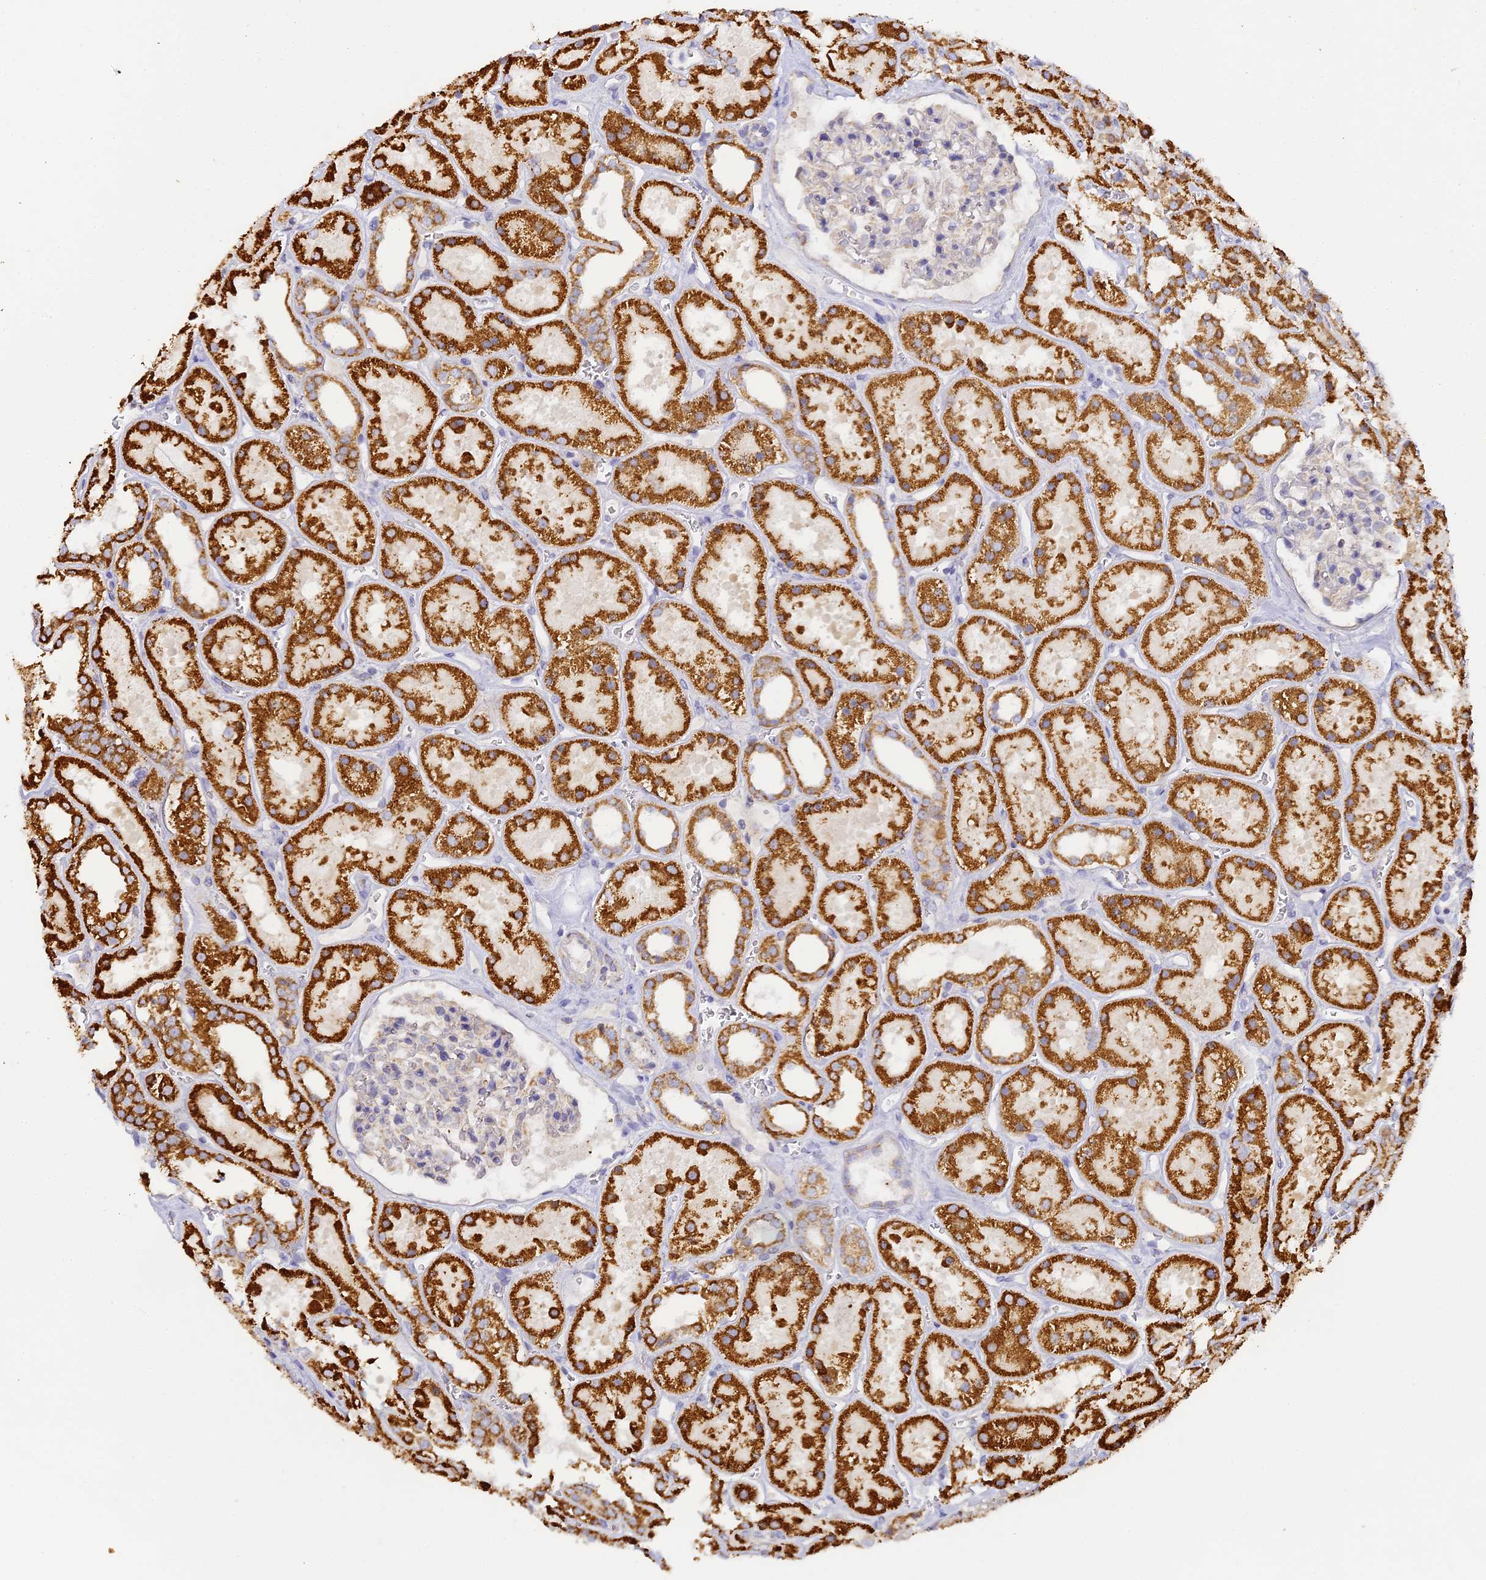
{"staining": {"intensity": "weak", "quantity": "25%-75%", "location": "cytoplasmic/membranous"}, "tissue": "kidney", "cell_type": "Cells in glomeruli", "image_type": "normal", "snomed": [{"axis": "morphology", "description": "Normal tissue, NOS"}, {"axis": "topography", "description": "Kidney"}], "caption": "Protein staining exhibits weak cytoplasmic/membranous staining in approximately 25%-75% of cells in glomeruli in normal kidney. The staining is performed using DAB brown chromogen to label protein expression. The nuclei are counter-stained blue using hematoxylin.", "gene": "DONSON", "patient": {"sex": "female", "age": 41}}